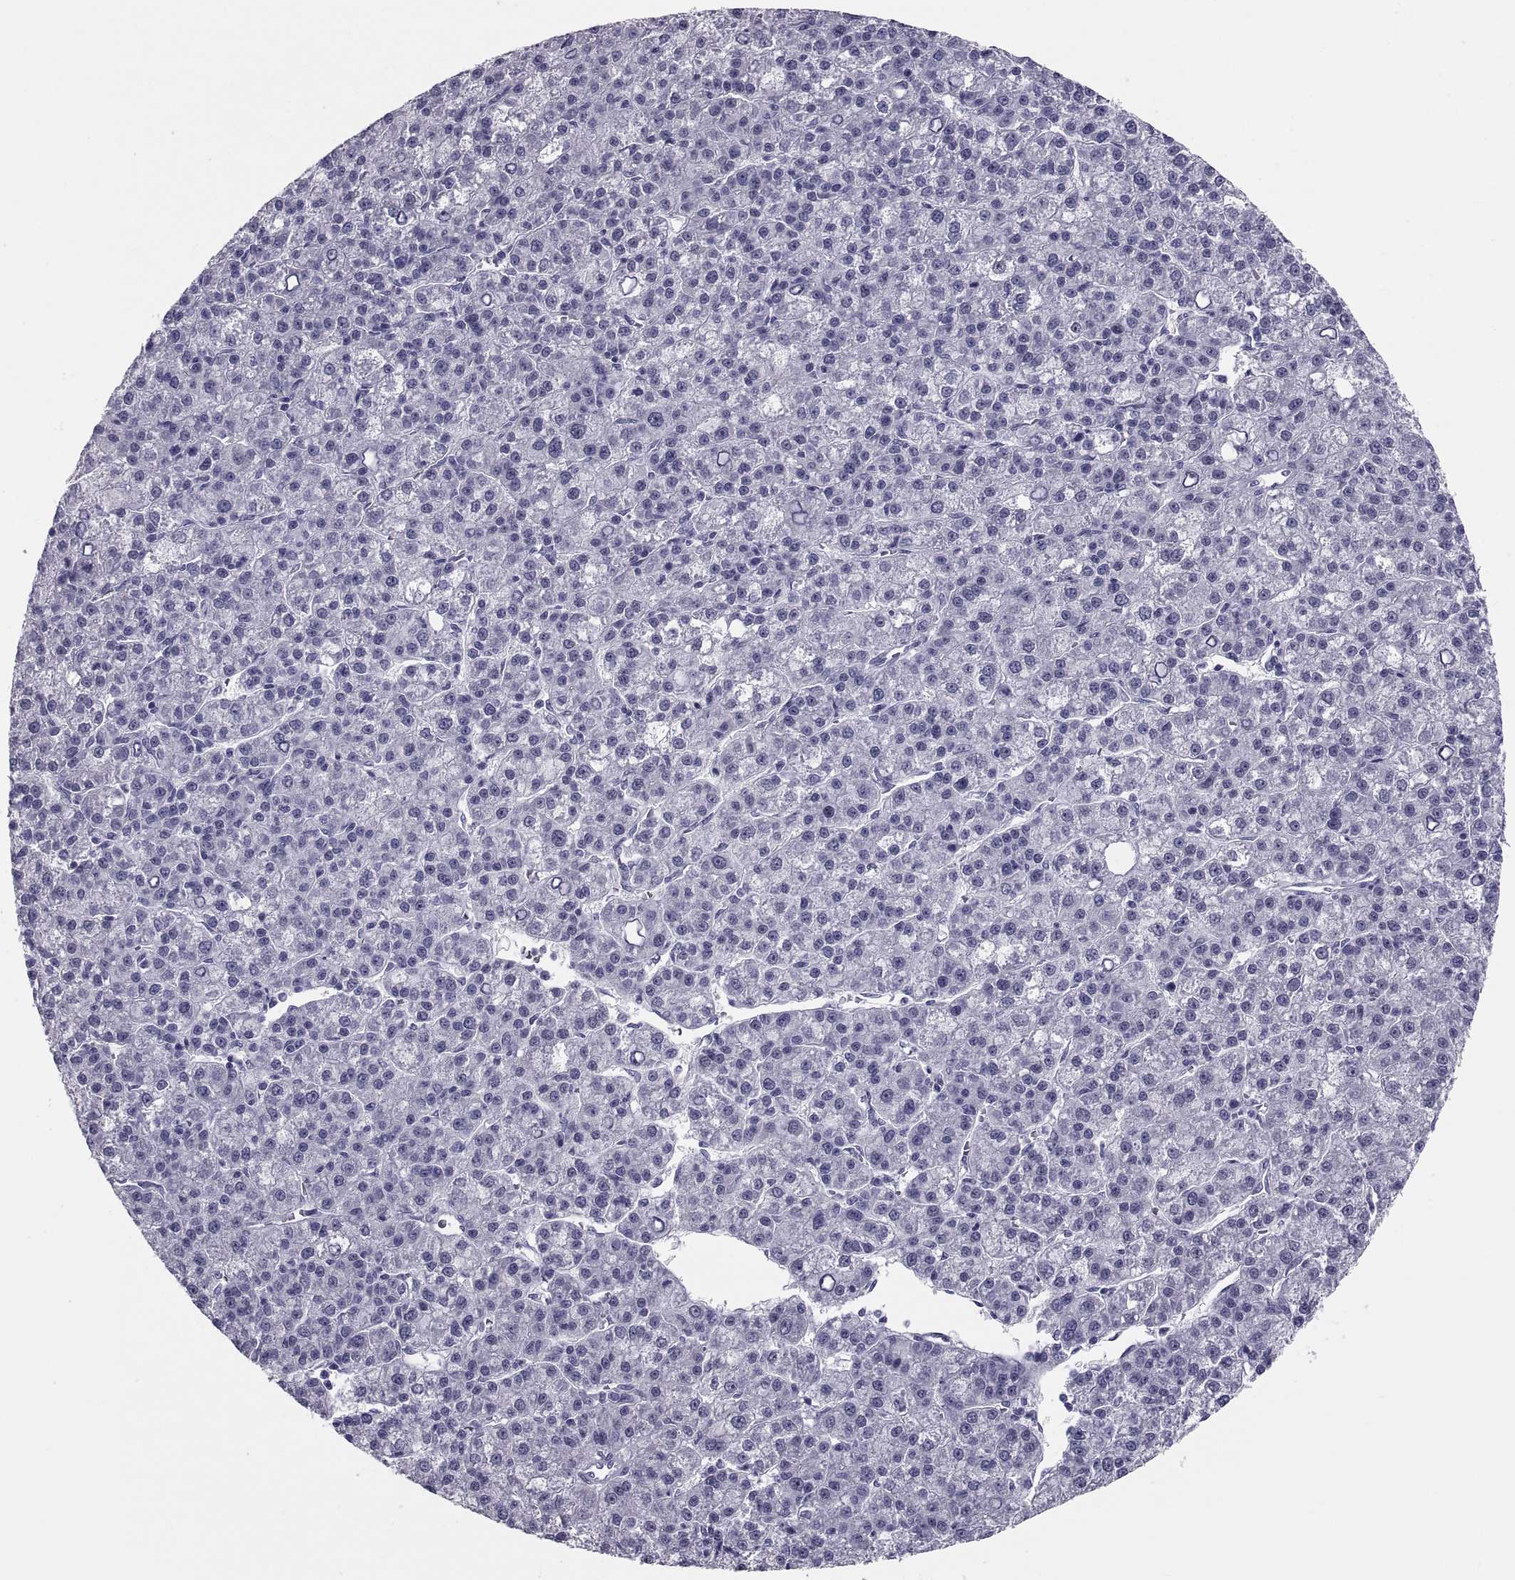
{"staining": {"intensity": "negative", "quantity": "none", "location": "none"}, "tissue": "liver cancer", "cell_type": "Tumor cells", "image_type": "cancer", "snomed": [{"axis": "morphology", "description": "Carcinoma, Hepatocellular, NOS"}, {"axis": "topography", "description": "Liver"}], "caption": "An immunohistochemistry histopathology image of liver cancer is shown. There is no staining in tumor cells of liver cancer.", "gene": "CRISP1", "patient": {"sex": "female", "age": 60}}